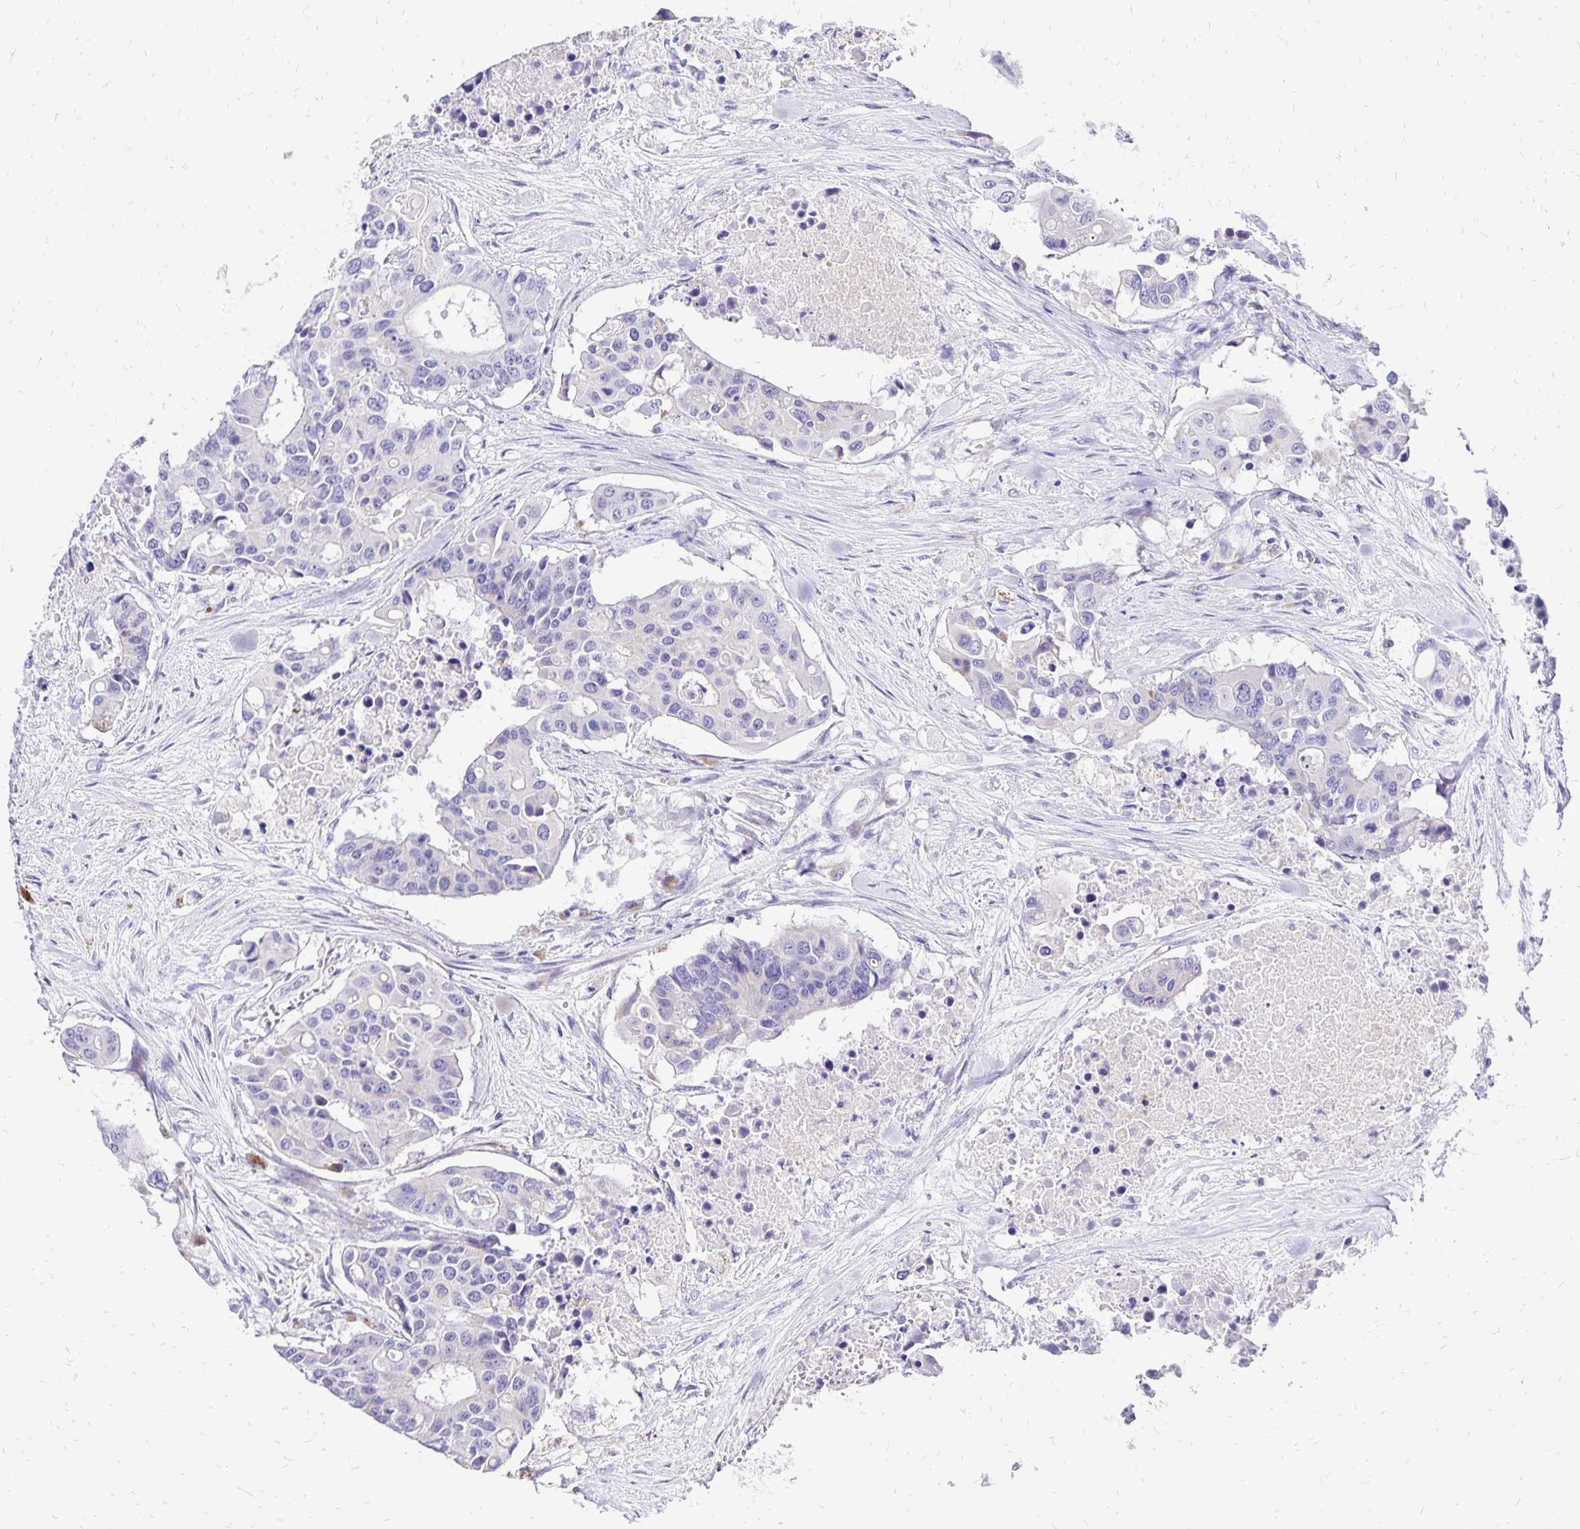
{"staining": {"intensity": "negative", "quantity": "none", "location": "none"}, "tissue": "colorectal cancer", "cell_type": "Tumor cells", "image_type": "cancer", "snomed": [{"axis": "morphology", "description": "Adenocarcinoma, NOS"}, {"axis": "topography", "description": "Colon"}], "caption": "Immunohistochemistry histopathology image of human adenocarcinoma (colorectal) stained for a protein (brown), which displays no positivity in tumor cells. (IHC, brightfield microscopy, high magnification).", "gene": "EIF5A", "patient": {"sex": "male", "age": 77}}